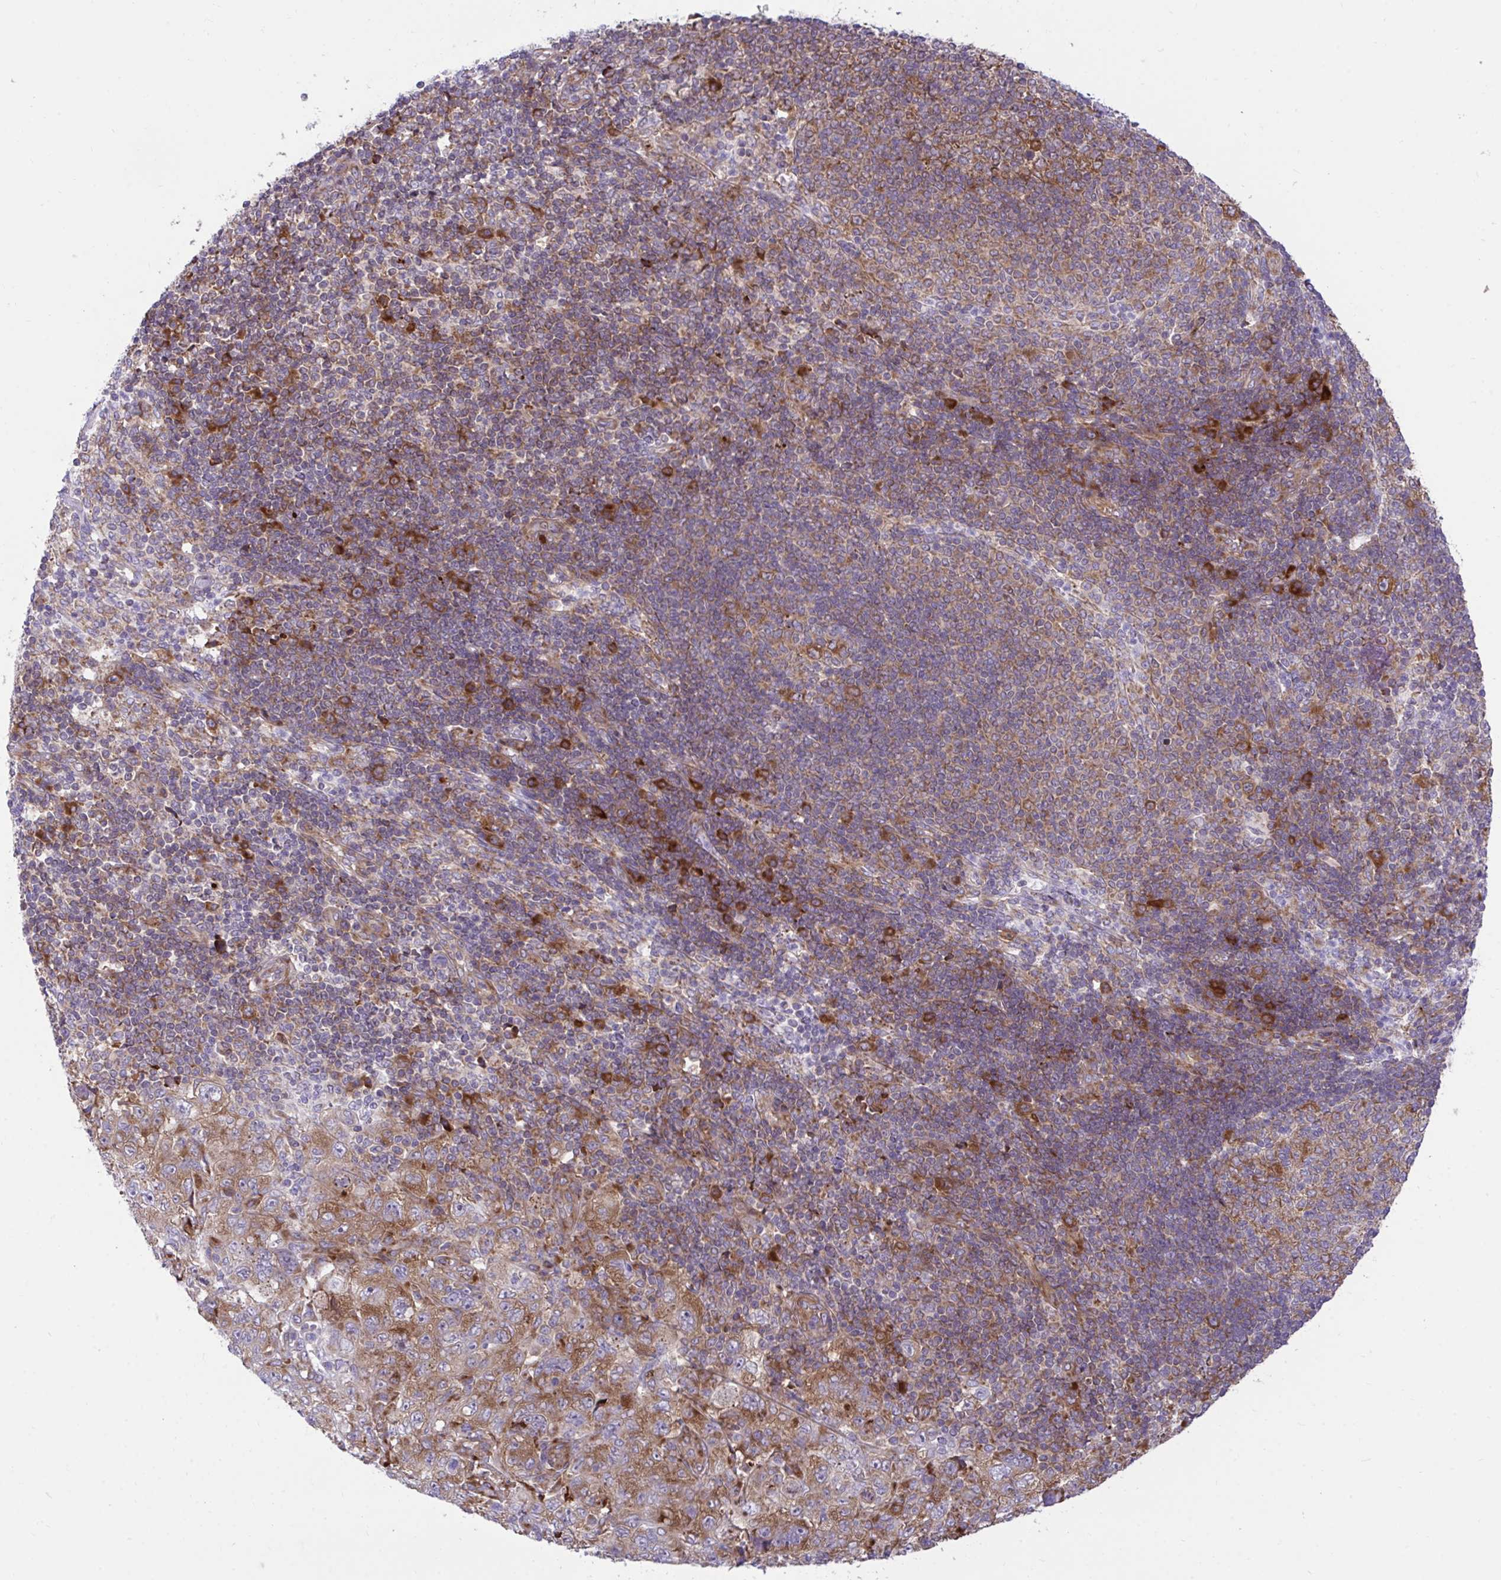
{"staining": {"intensity": "moderate", "quantity": ">75%", "location": "cytoplasmic/membranous"}, "tissue": "pancreatic cancer", "cell_type": "Tumor cells", "image_type": "cancer", "snomed": [{"axis": "morphology", "description": "Adenocarcinoma, NOS"}, {"axis": "topography", "description": "Pancreas"}], "caption": "Protein staining of pancreatic cancer (adenocarcinoma) tissue shows moderate cytoplasmic/membranous staining in about >75% of tumor cells. (DAB IHC with brightfield microscopy, high magnification).", "gene": "RPS15", "patient": {"sex": "male", "age": 68}}